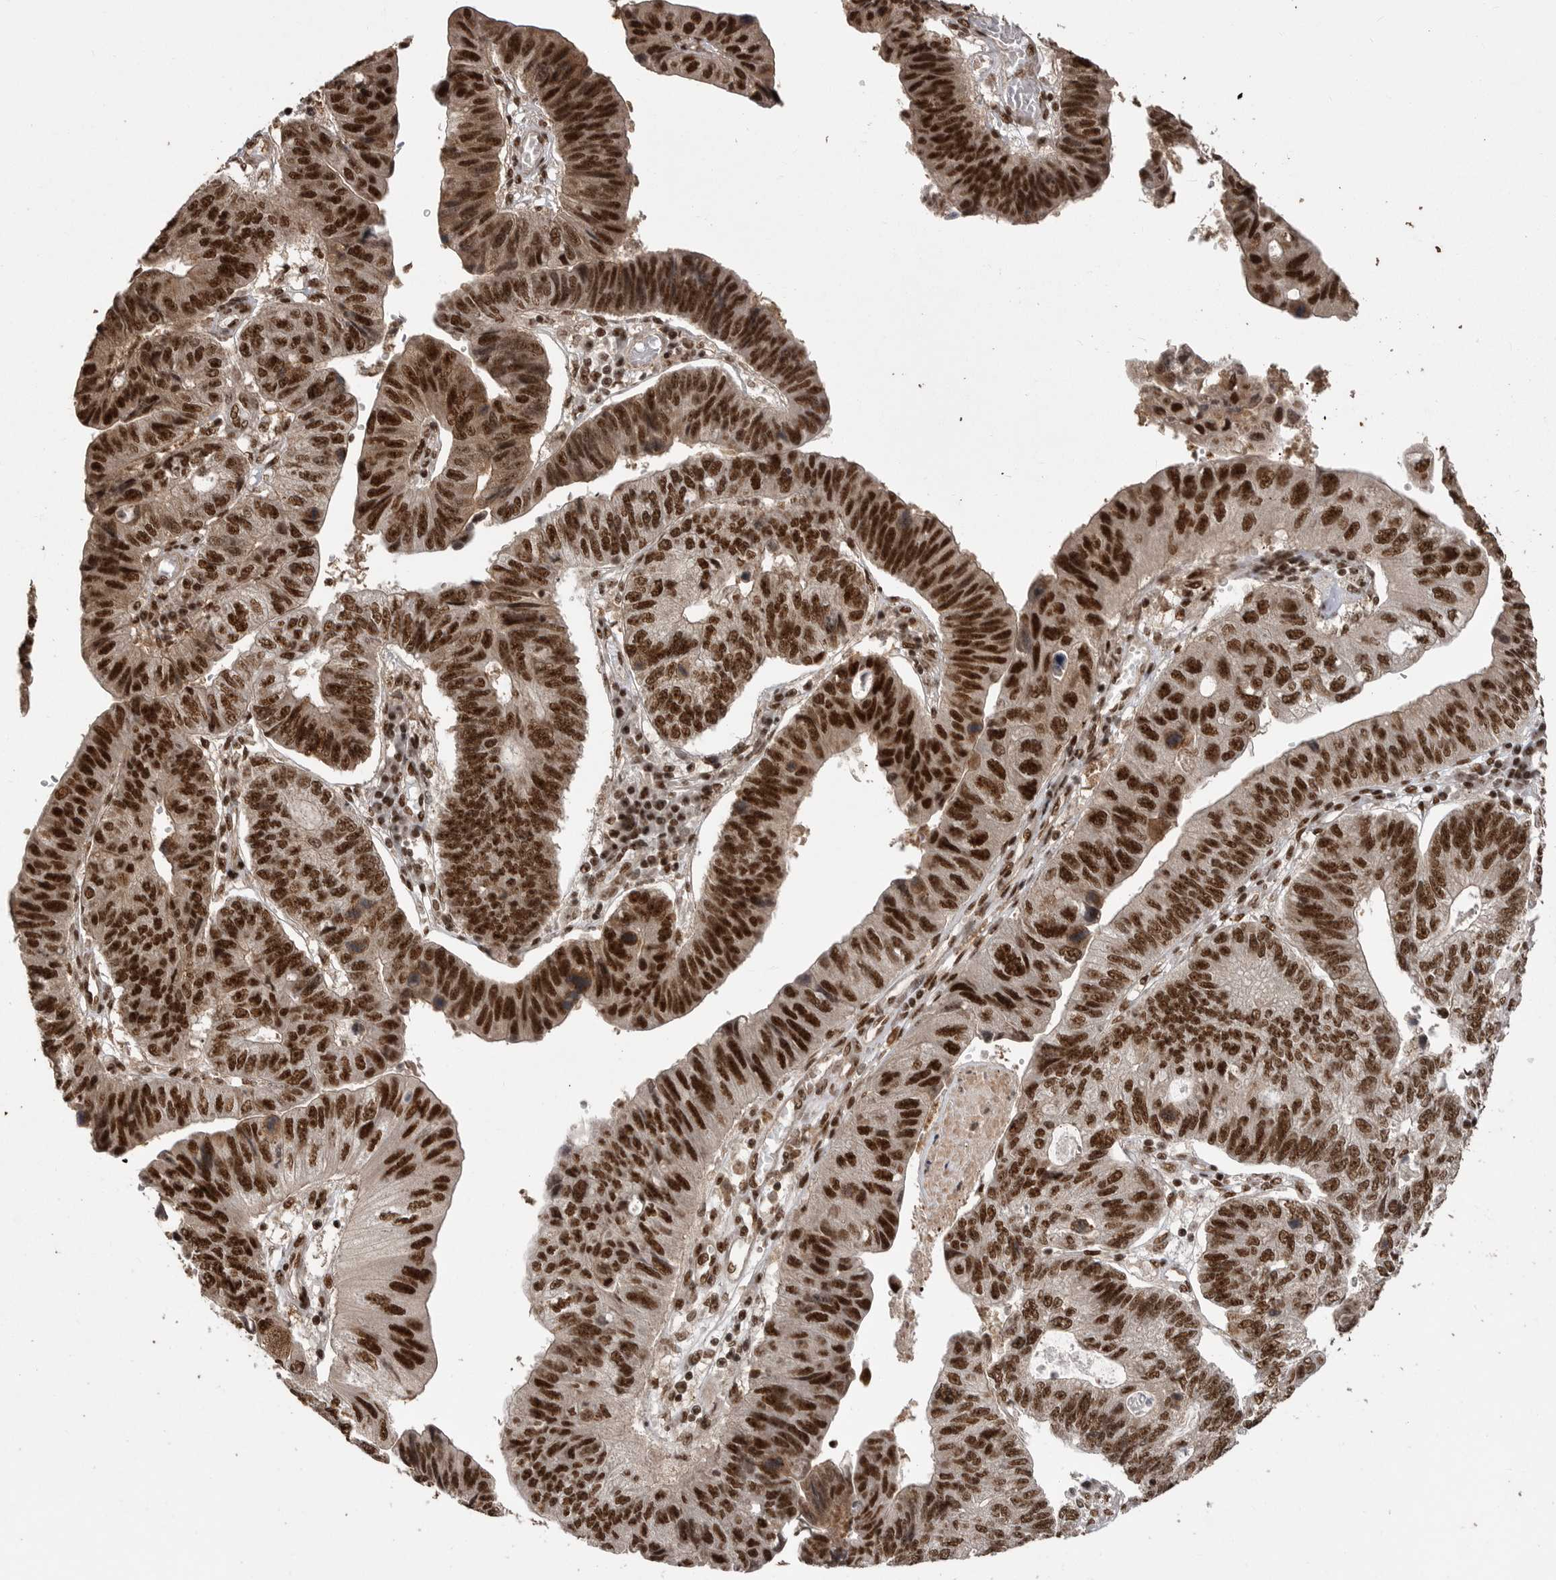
{"staining": {"intensity": "strong", "quantity": ">75%", "location": "nuclear"}, "tissue": "stomach cancer", "cell_type": "Tumor cells", "image_type": "cancer", "snomed": [{"axis": "morphology", "description": "Adenocarcinoma, NOS"}, {"axis": "topography", "description": "Stomach"}], "caption": "Immunohistochemistry photomicrograph of neoplastic tissue: human stomach cancer (adenocarcinoma) stained using immunohistochemistry displays high levels of strong protein expression localized specifically in the nuclear of tumor cells, appearing as a nuclear brown color.", "gene": "PPP1R8", "patient": {"sex": "male", "age": 59}}